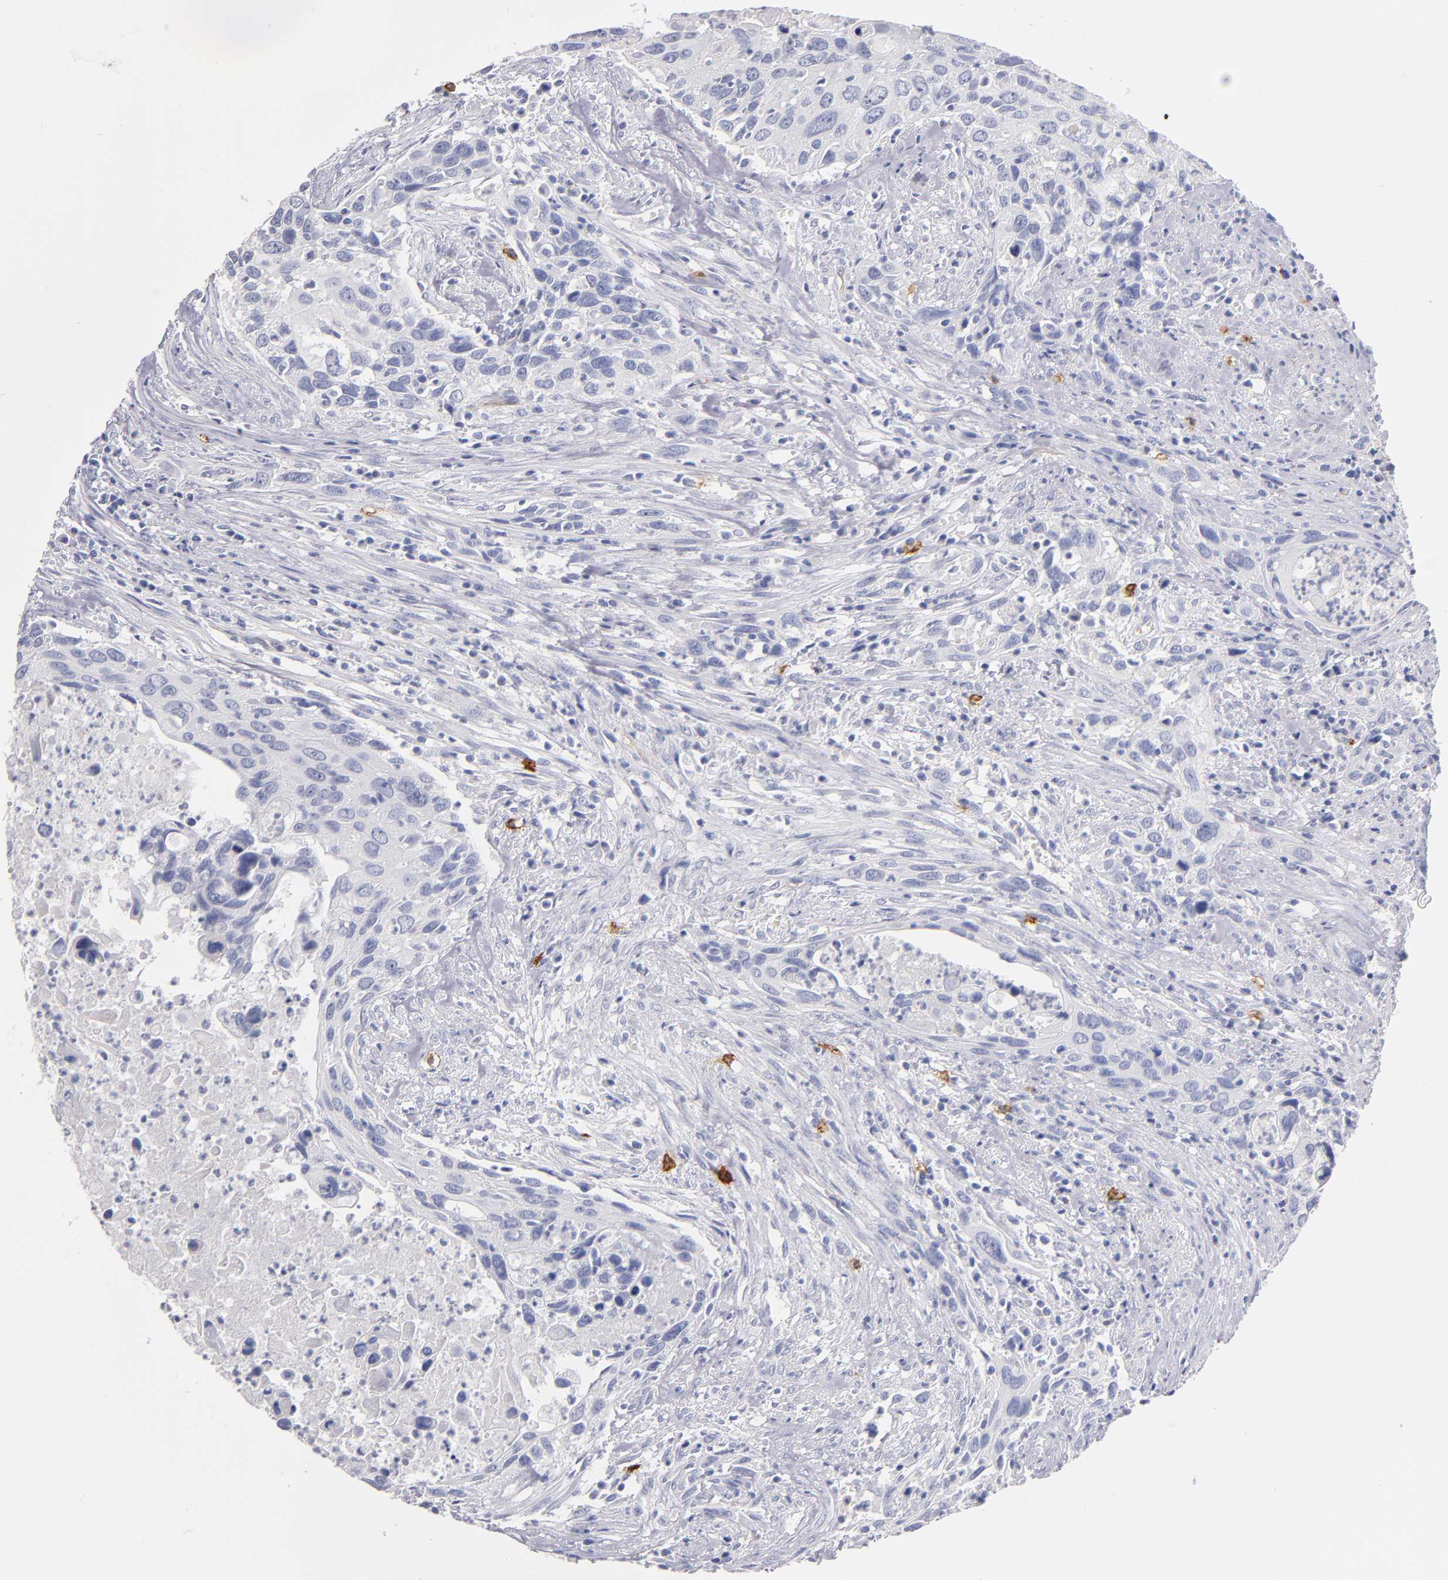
{"staining": {"intensity": "negative", "quantity": "none", "location": "none"}, "tissue": "urothelial cancer", "cell_type": "Tumor cells", "image_type": "cancer", "snomed": [{"axis": "morphology", "description": "Urothelial carcinoma, High grade"}, {"axis": "topography", "description": "Urinary bladder"}], "caption": "Micrograph shows no protein expression in tumor cells of high-grade urothelial carcinoma tissue.", "gene": "KIT", "patient": {"sex": "male", "age": 71}}